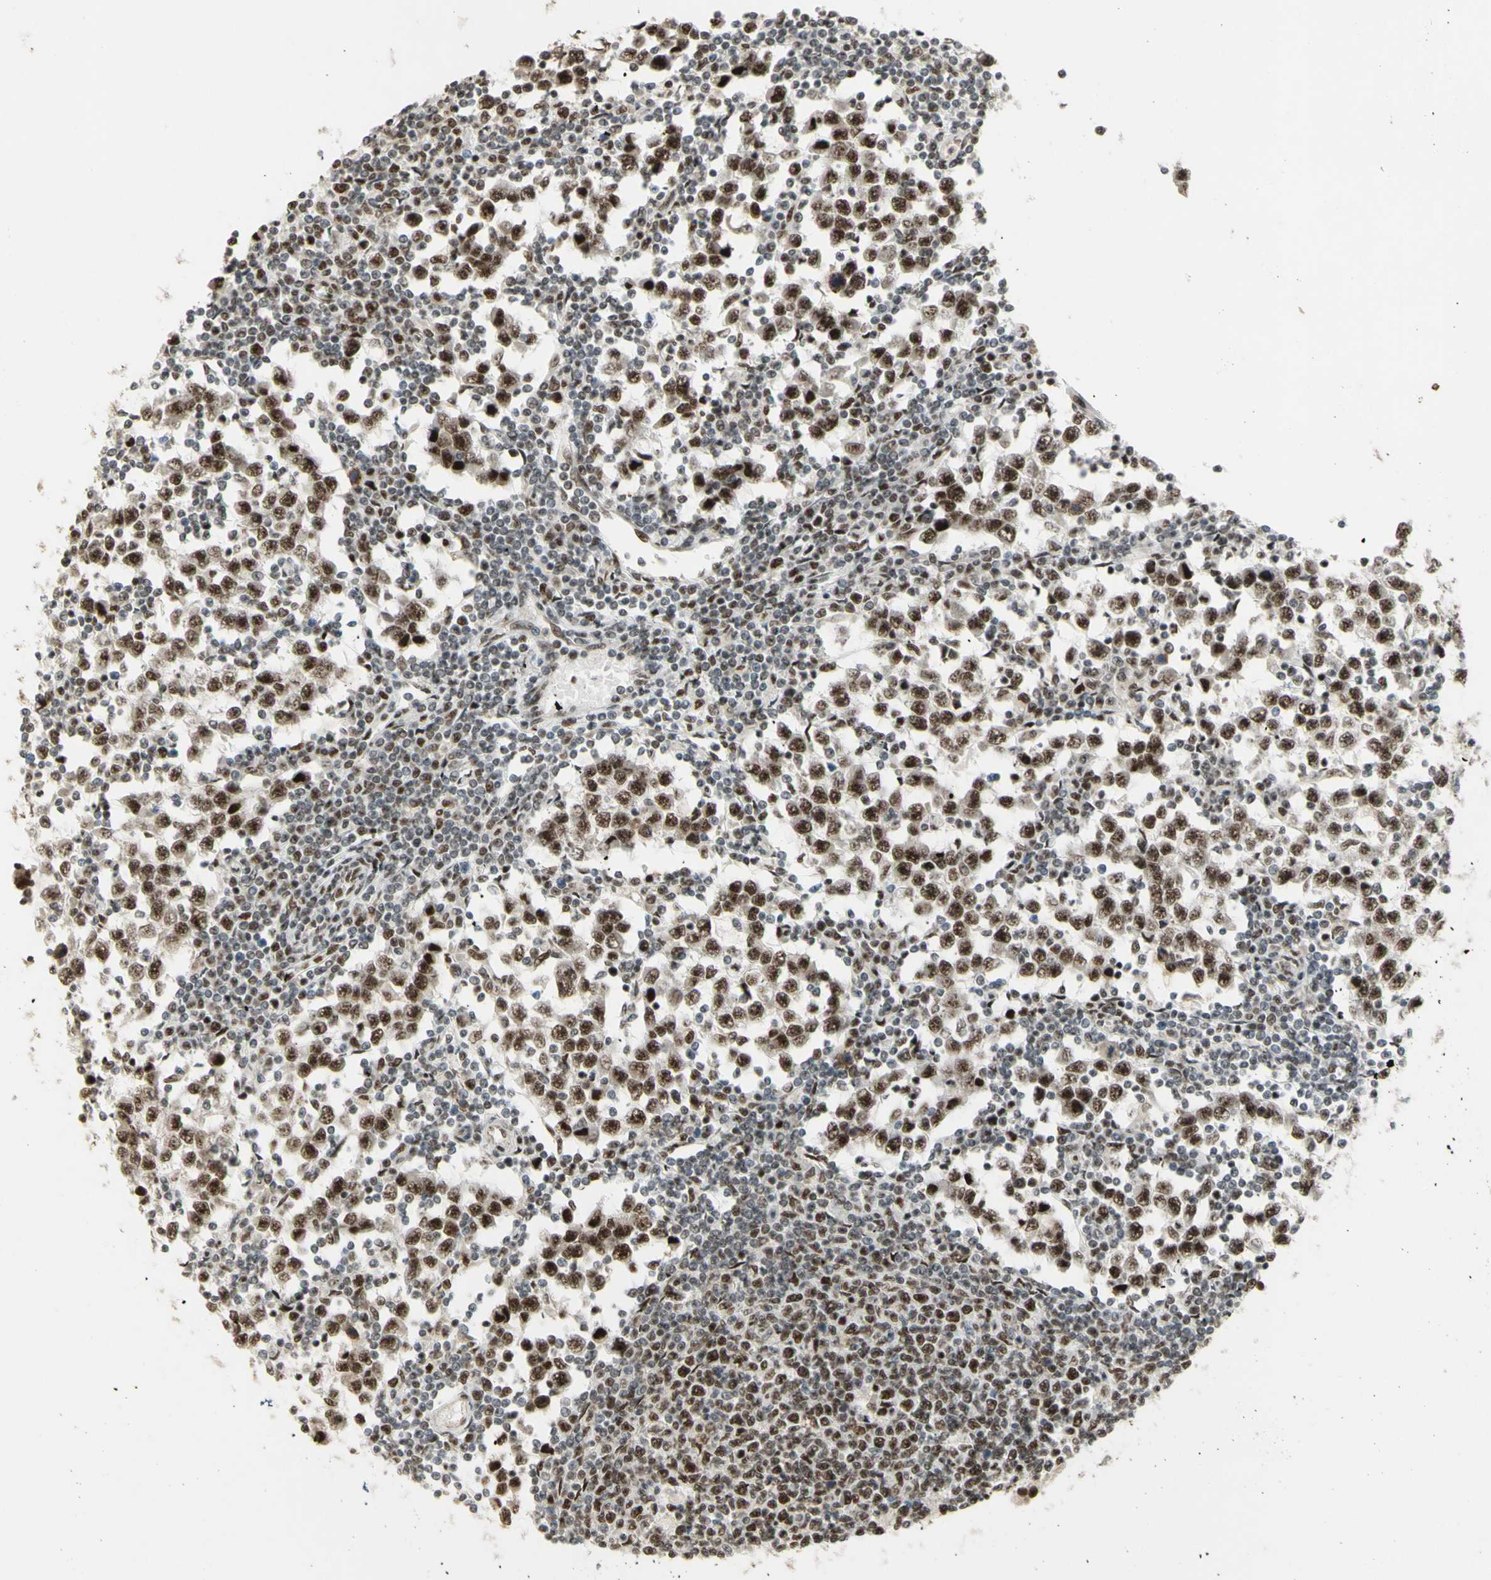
{"staining": {"intensity": "strong", "quantity": ">75%", "location": "nuclear"}, "tissue": "testis cancer", "cell_type": "Tumor cells", "image_type": "cancer", "snomed": [{"axis": "morphology", "description": "Seminoma, NOS"}, {"axis": "topography", "description": "Testis"}], "caption": "Testis cancer (seminoma) stained with DAB IHC demonstrates high levels of strong nuclear staining in about >75% of tumor cells. The staining was performed using DAB to visualize the protein expression in brown, while the nuclei were stained in blue with hematoxylin (Magnification: 20x).", "gene": "DHX9", "patient": {"sex": "male", "age": 65}}